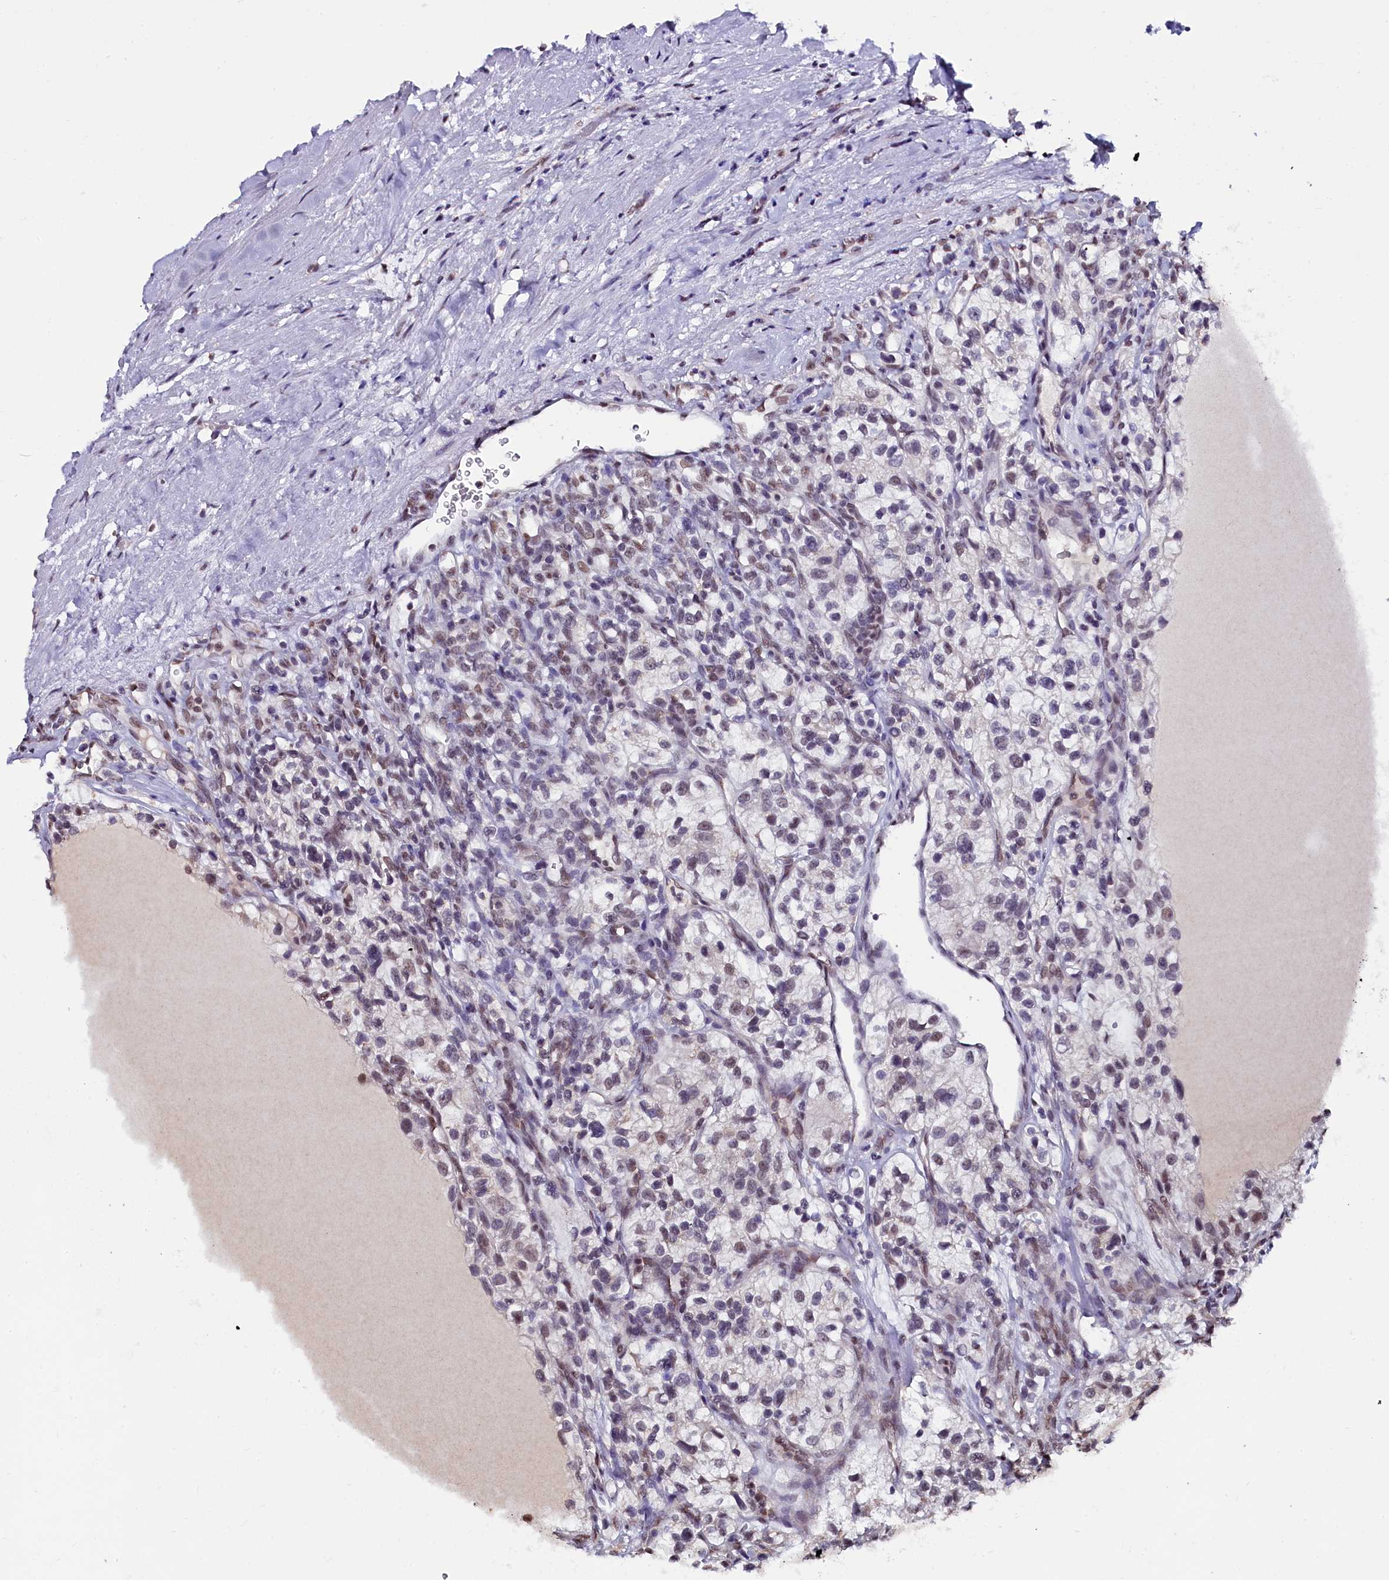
{"staining": {"intensity": "weak", "quantity": "<25%", "location": "nuclear"}, "tissue": "renal cancer", "cell_type": "Tumor cells", "image_type": "cancer", "snomed": [{"axis": "morphology", "description": "Adenocarcinoma, NOS"}, {"axis": "topography", "description": "Kidney"}], "caption": "This photomicrograph is of renal cancer (adenocarcinoma) stained with immunohistochemistry to label a protein in brown with the nuclei are counter-stained blue. There is no expression in tumor cells. (Immunohistochemistry (ihc), brightfield microscopy, high magnification).", "gene": "NCBP1", "patient": {"sex": "female", "age": 57}}